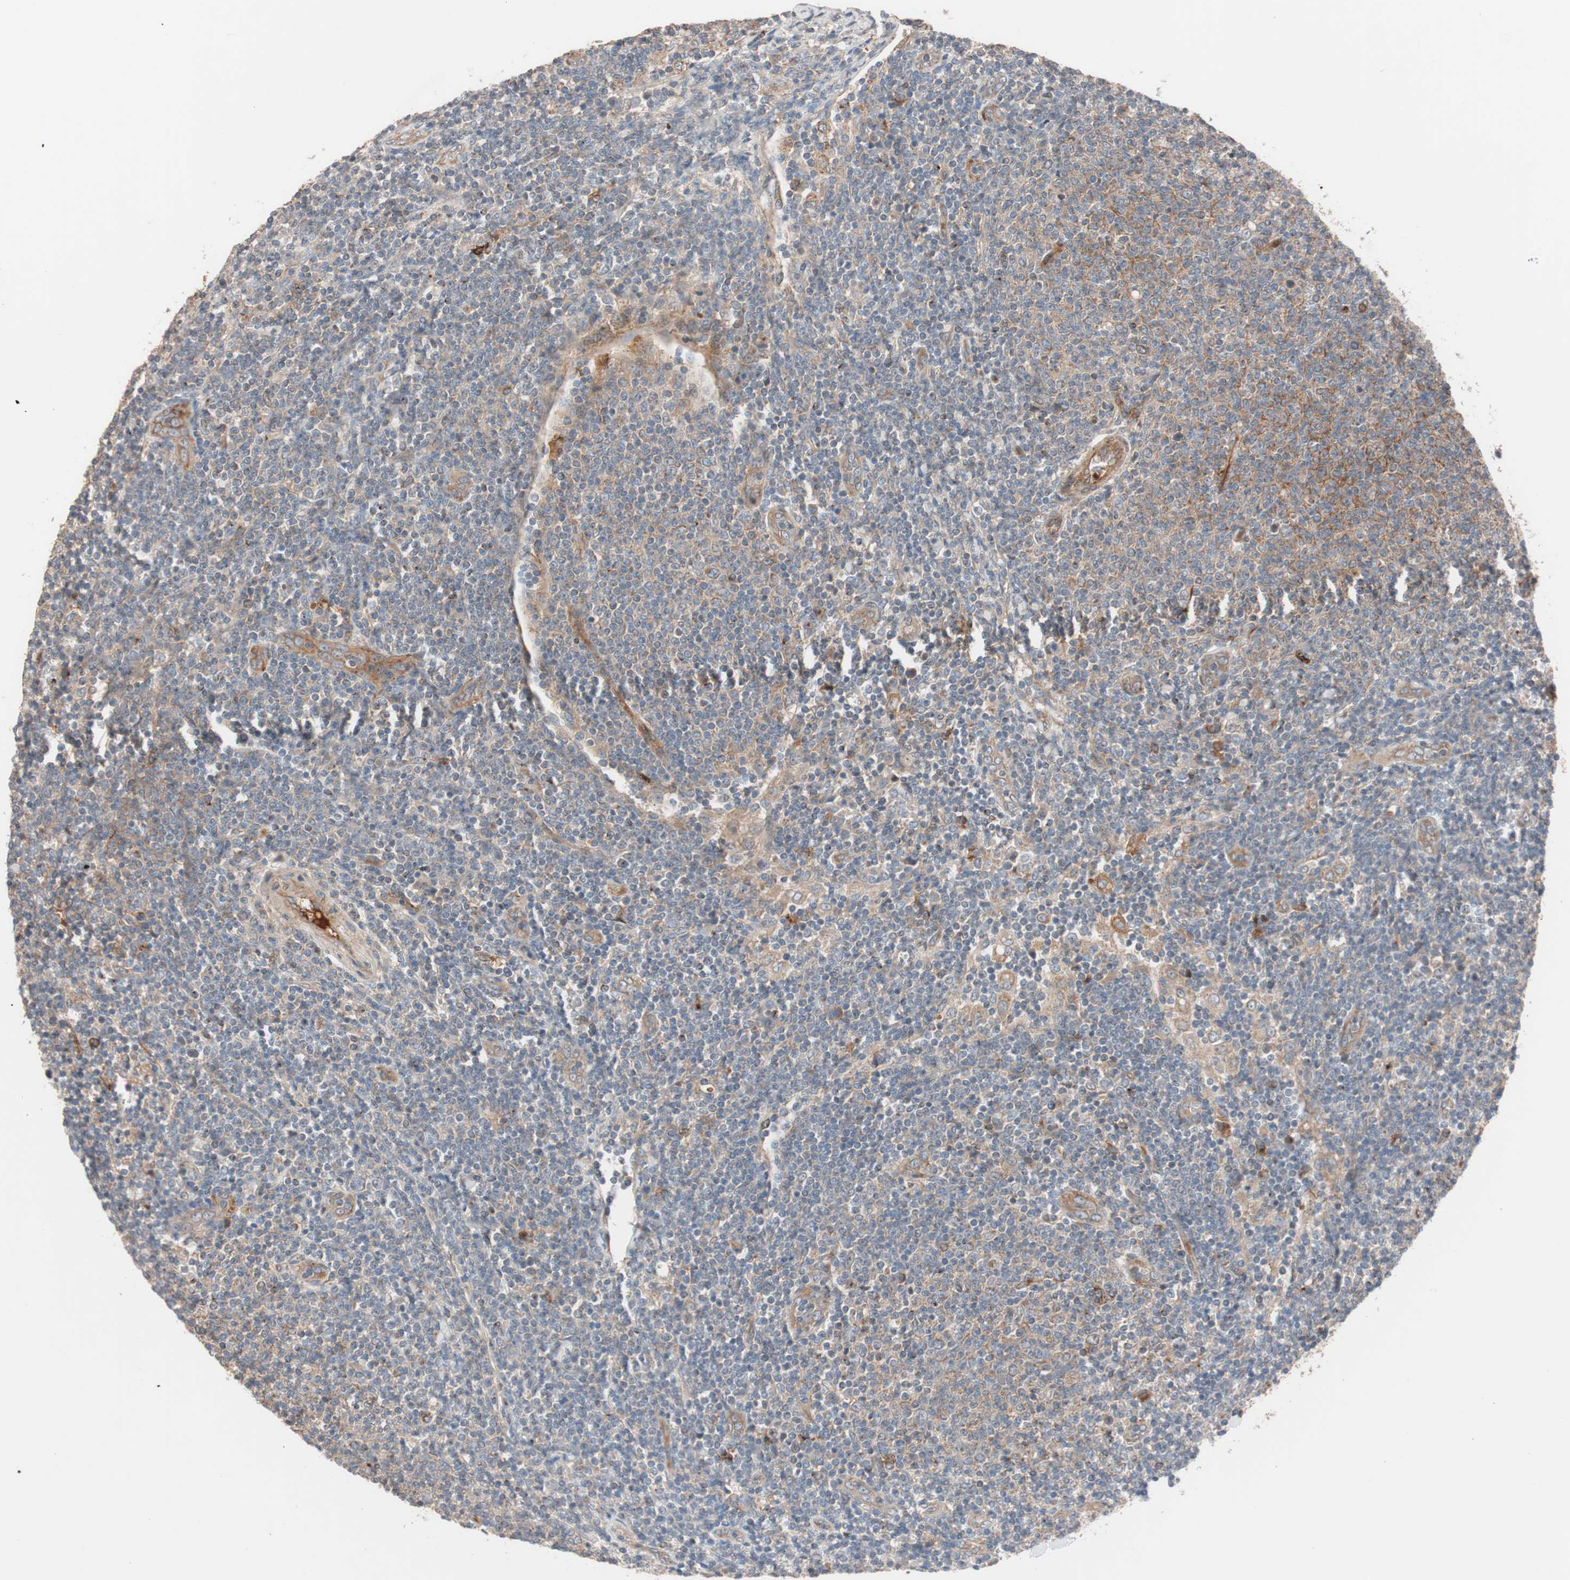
{"staining": {"intensity": "moderate", "quantity": "25%-75%", "location": "cytoplasmic/membranous"}, "tissue": "lymphoma", "cell_type": "Tumor cells", "image_type": "cancer", "snomed": [{"axis": "morphology", "description": "Malignant lymphoma, non-Hodgkin's type, Low grade"}, {"axis": "topography", "description": "Lymph node"}], "caption": "This micrograph shows immunohistochemistry staining of human malignant lymphoma, non-Hodgkin's type (low-grade), with medium moderate cytoplasmic/membranous expression in approximately 25%-75% of tumor cells.", "gene": "SDC4", "patient": {"sex": "male", "age": 66}}